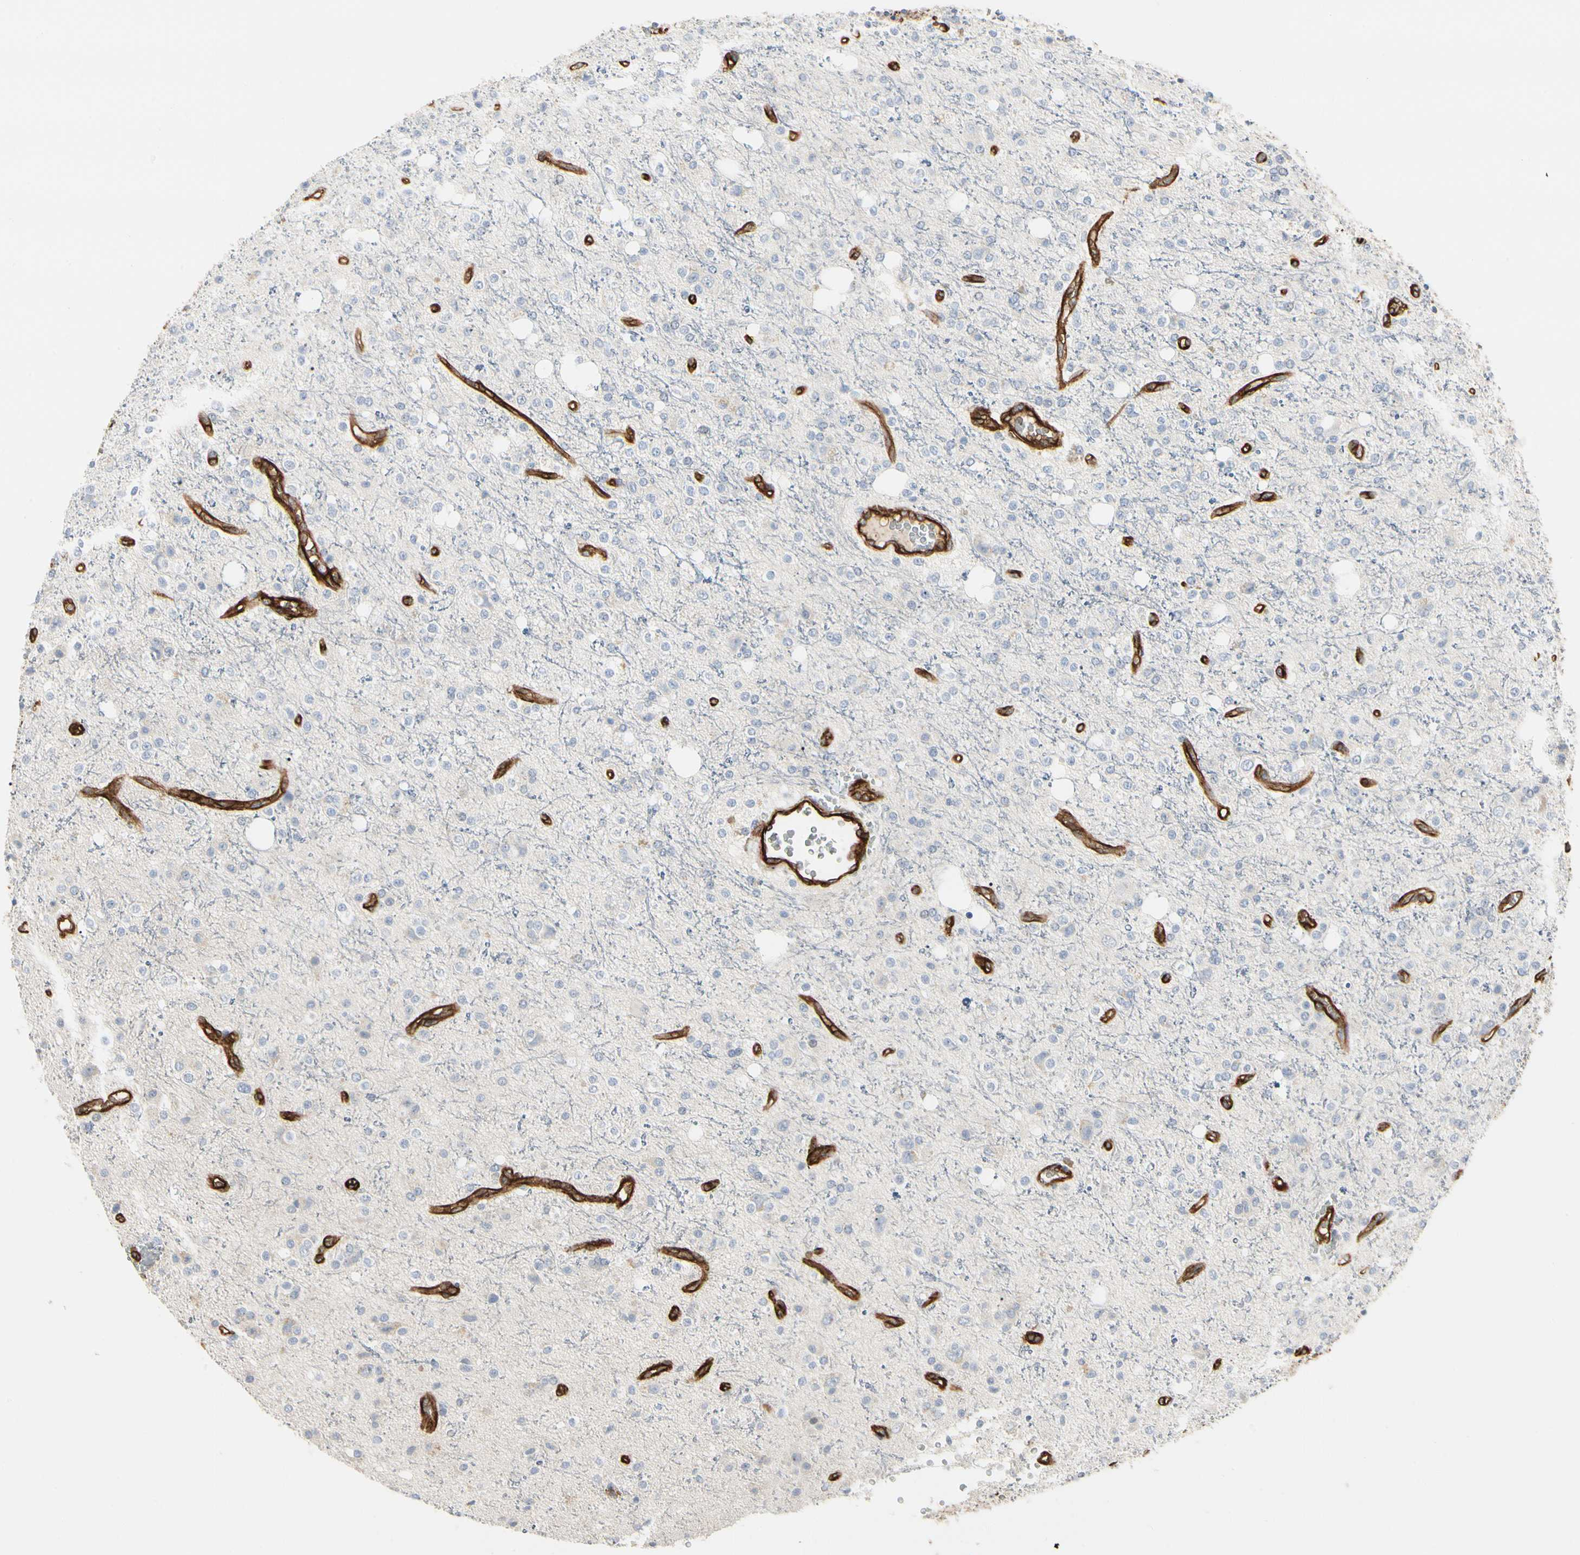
{"staining": {"intensity": "negative", "quantity": "none", "location": "none"}, "tissue": "glioma", "cell_type": "Tumor cells", "image_type": "cancer", "snomed": [{"axis": "morphology", "description": "Glioma, malignant, High grade"}, {"axis": "topography", "description": "Brain"}], "caption": "Micrograph shows no protein positivity in tumor cells of malignant high-grade glioma tissue.", "gene": "GGT5", "patient": {"sex": "male", "age": 47}}